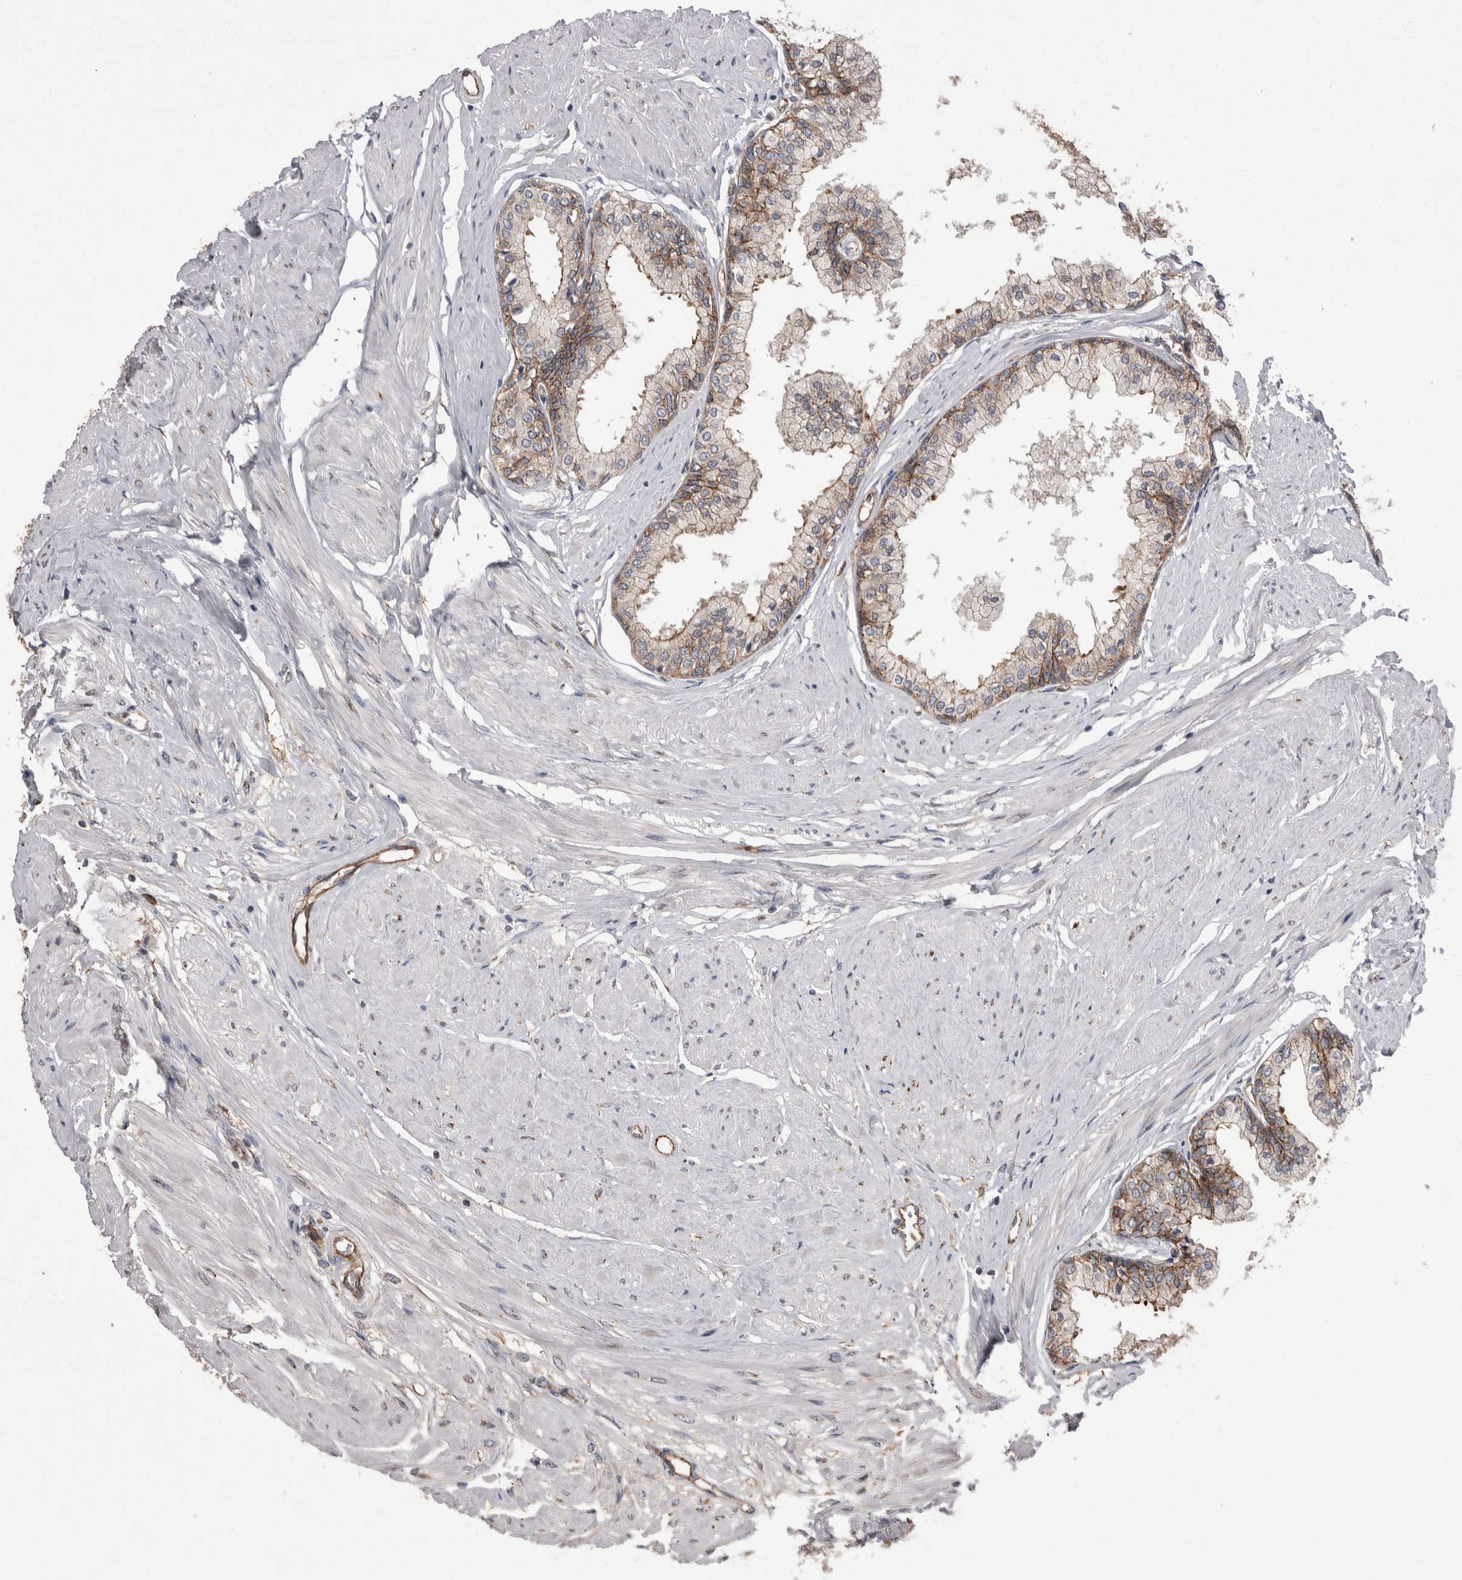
{"staining": {"intensity": "moderate", "quantity": ">75%", "location": "cytoplasmic/membranous"}, "tissue": "seminal vesicle", "cell_type": "Glandular cells", "image_type": "normal", "snomed": [{"axis": "morphology", "description": "Normal tissue, NOS"}, {"axis": "topography", "description": "Prostate"}, {"axis": "topography", "description": "Seminal veicle"}], "caption": "Glandular cells show medium levels of moderate cytoplasmic/membranous staining in approximately >75% of cells in unremarkable human seminal vesicle.", "gene": "LIMA1", "patient": {"sex": "male", "age": 60}}